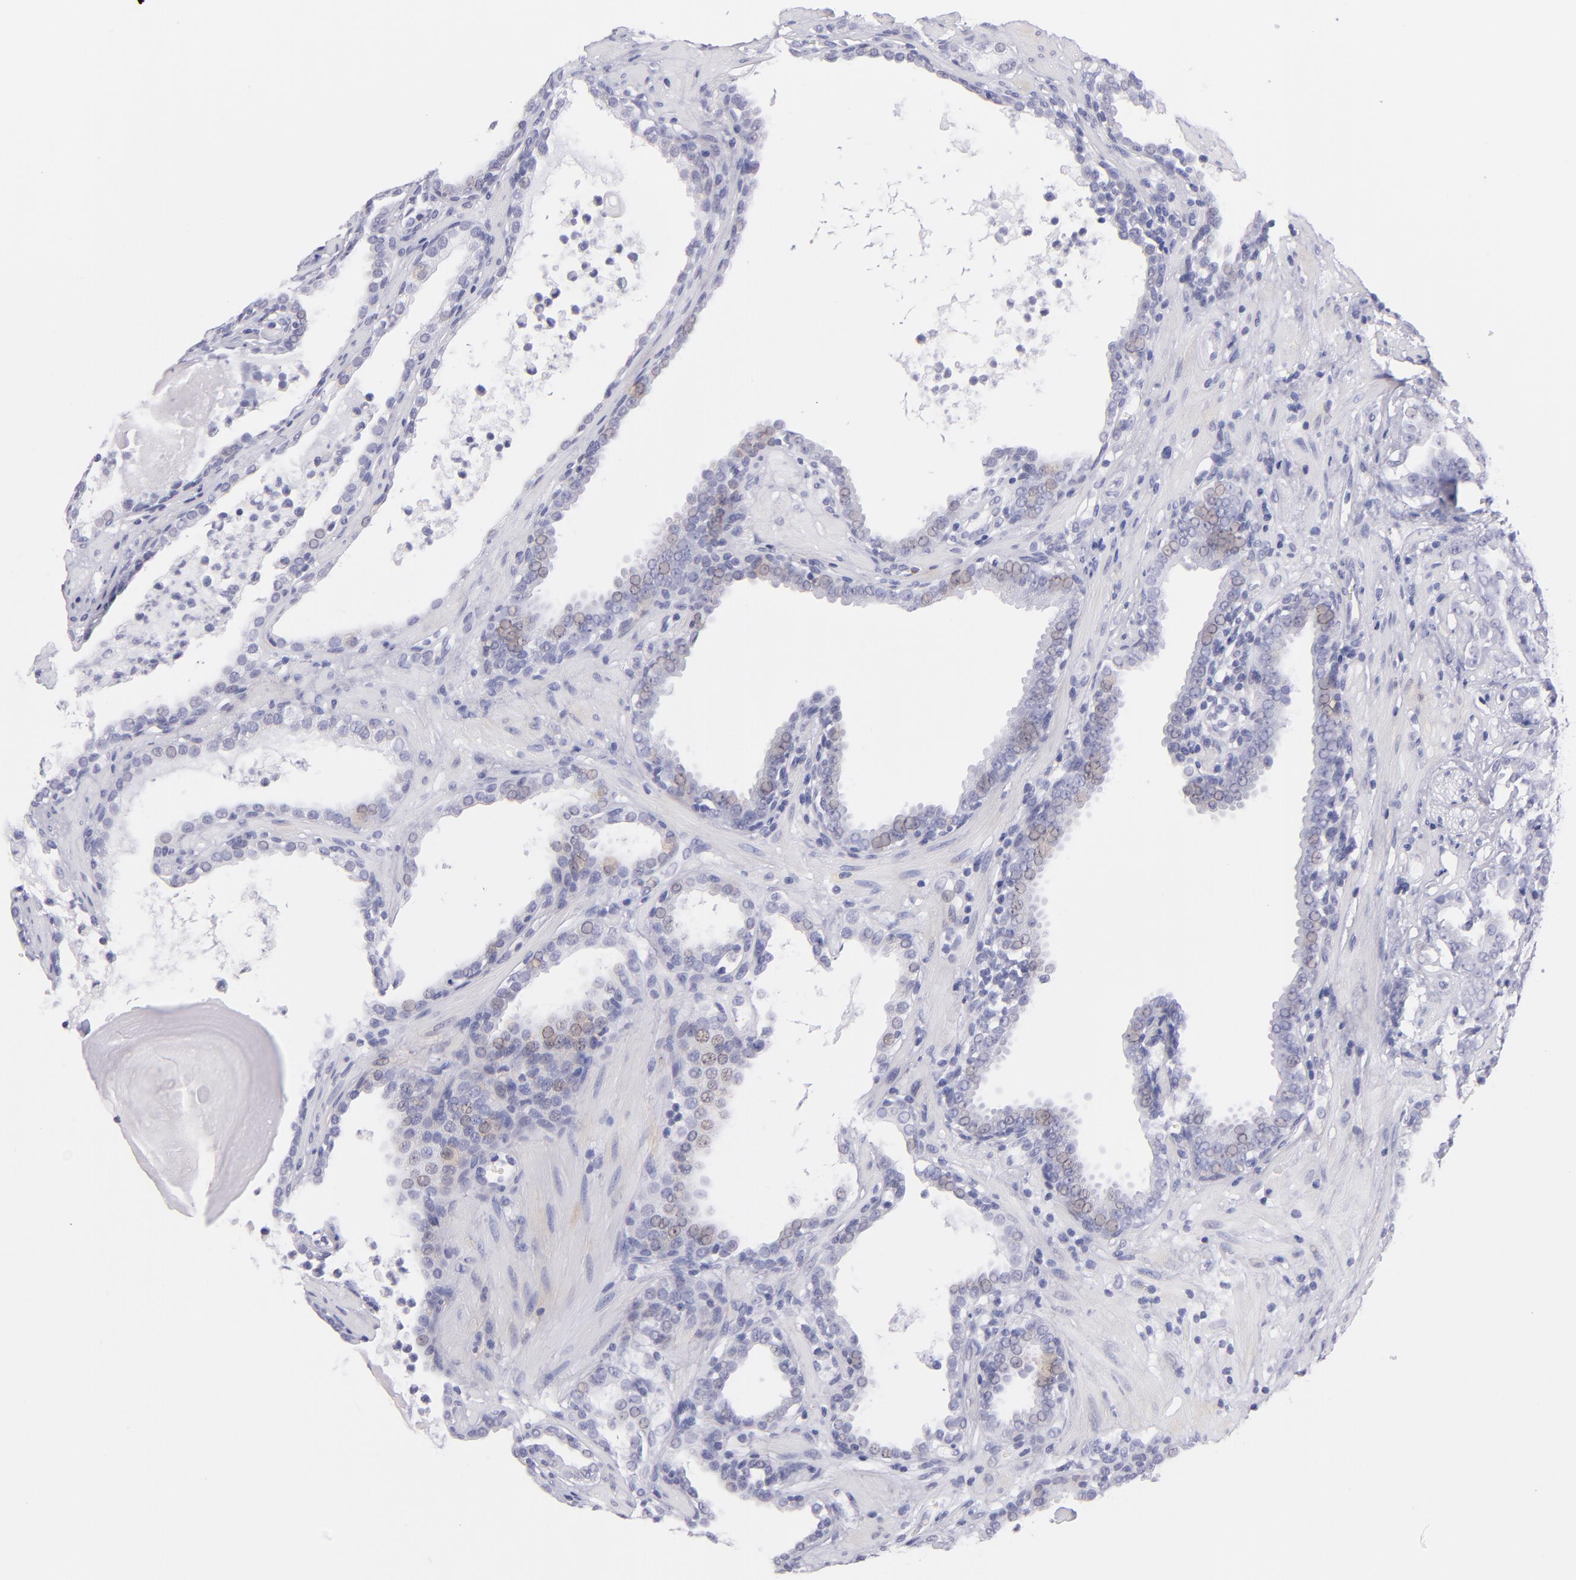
{"staining": {"intensity": "negative", "quantity": "none", "location": "none"}, "tissue": "prostate cancer", "cell_type": "Tumor cells", "image_type": "cancer", "snomed": [{"axis": "morphology", "description": "Adenocarcinoma, Low grade"}, {"axis": "topography", "description": "Prostate"}], "caption": "DAB (3,3'-diaminobenzidine) immunohistochemical staining of human prostate cancer exhibits no significant expression in tumor cells. The staining was performed using DAB (3,3'-diaminobenzidine) to visualize the protein expression in brown, while the nuclei were stained in blue with hematoxylin (Magnification: 20x).", "gene": "PRF1", "patient": {"sex": "male", "age": 59}}